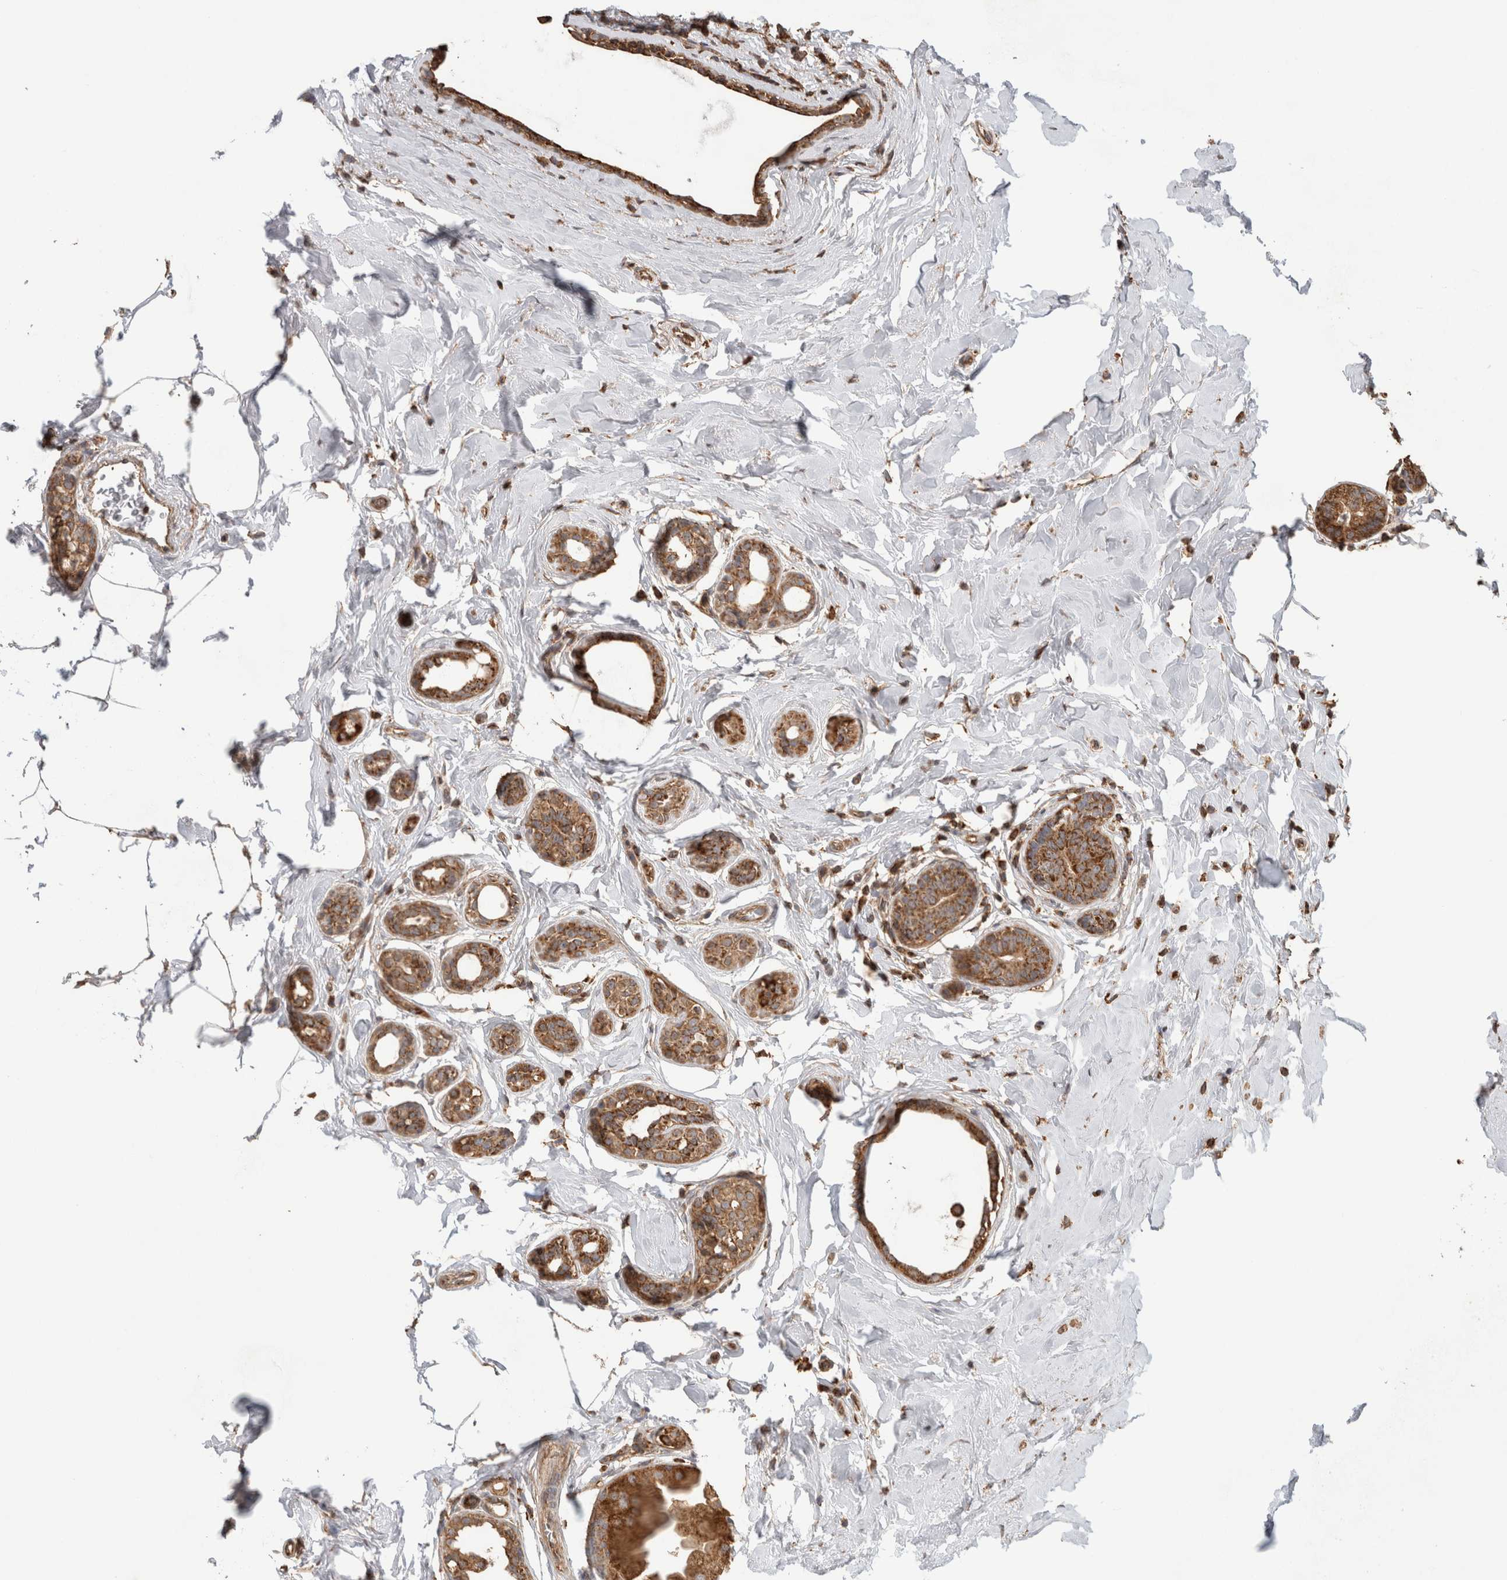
{"staining": {"intensity": "strong", "quantity": "25%-75%", "location": "cytoplasmic/membranous"}, "tissue": "breast cancer", "cell_type": "Tumor cells", "image_type": "cancer", "snomed": [{"axis": "morphology", "description": "Duct carcinoma"}, {"axis": "topography", "description": "Breast"}], "caption": "Protein staining exhibits strong cytoplasmic/membranous staining in about 25%-75% of tumor cells in breast infiltrating ductal carcinoma.", "gene": "IMMP2L", "patient": {"sex": "female", "age": 55}}